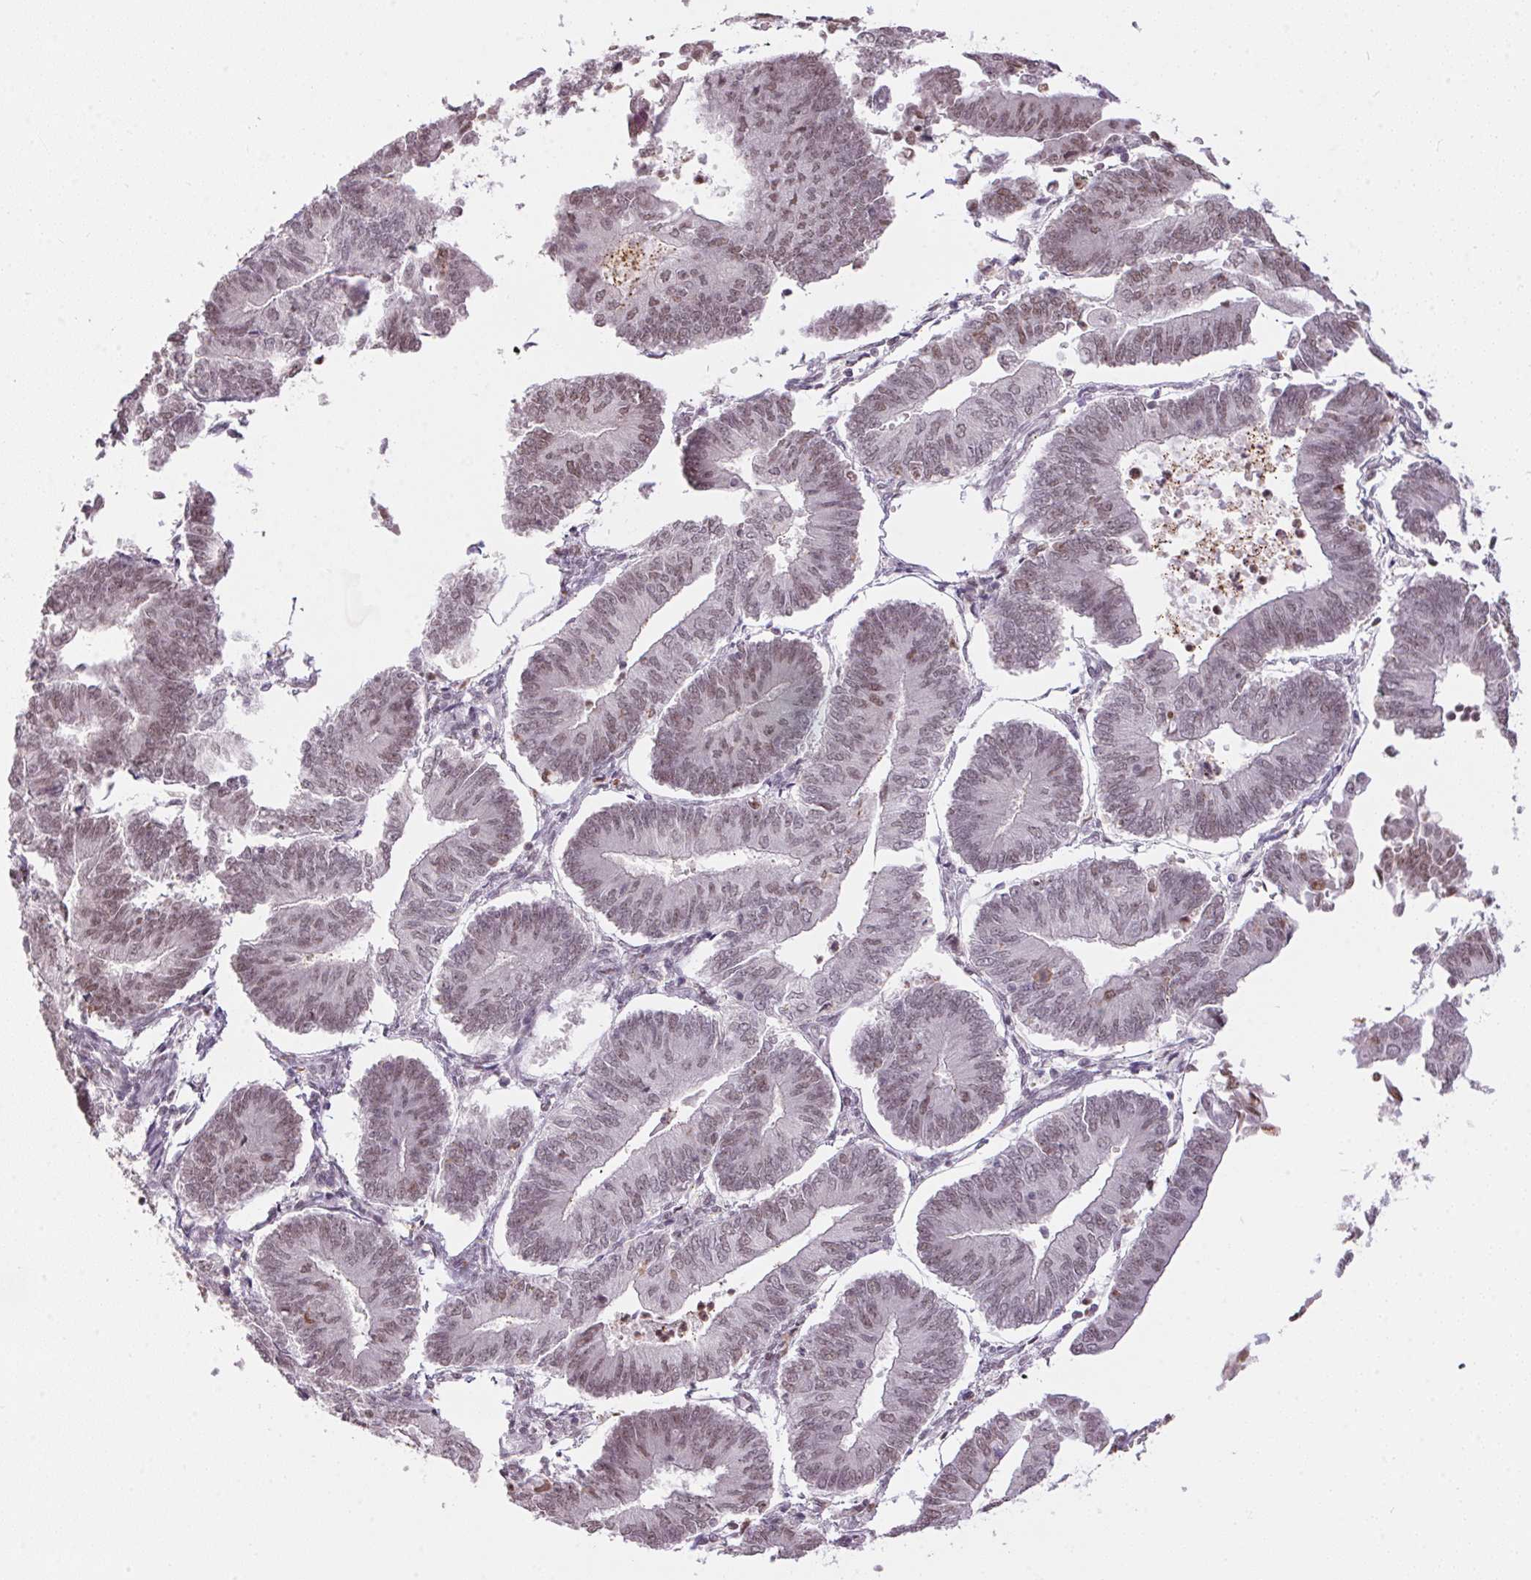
{"staining": {"intensity": "moderate", "quantity": "25%-75%", "location": "nuclear"}, "tissue": "endometrial cancer", "cell_type": "Tumor cells", "image_type": "cancer", "snomed": [{"axis": "morphology", "description": "Adenocarcinoma, NOS"}, {"axis": "topography", "description": "Endometrium"}], "caption": "A histopathology image of endometrial adenocarcinoma stained for a protein demonstrates moderate nuclear brown staining in tumor cells.", "gene": "NFE2L1", "patient": {"sex": "female", "age": 65}}